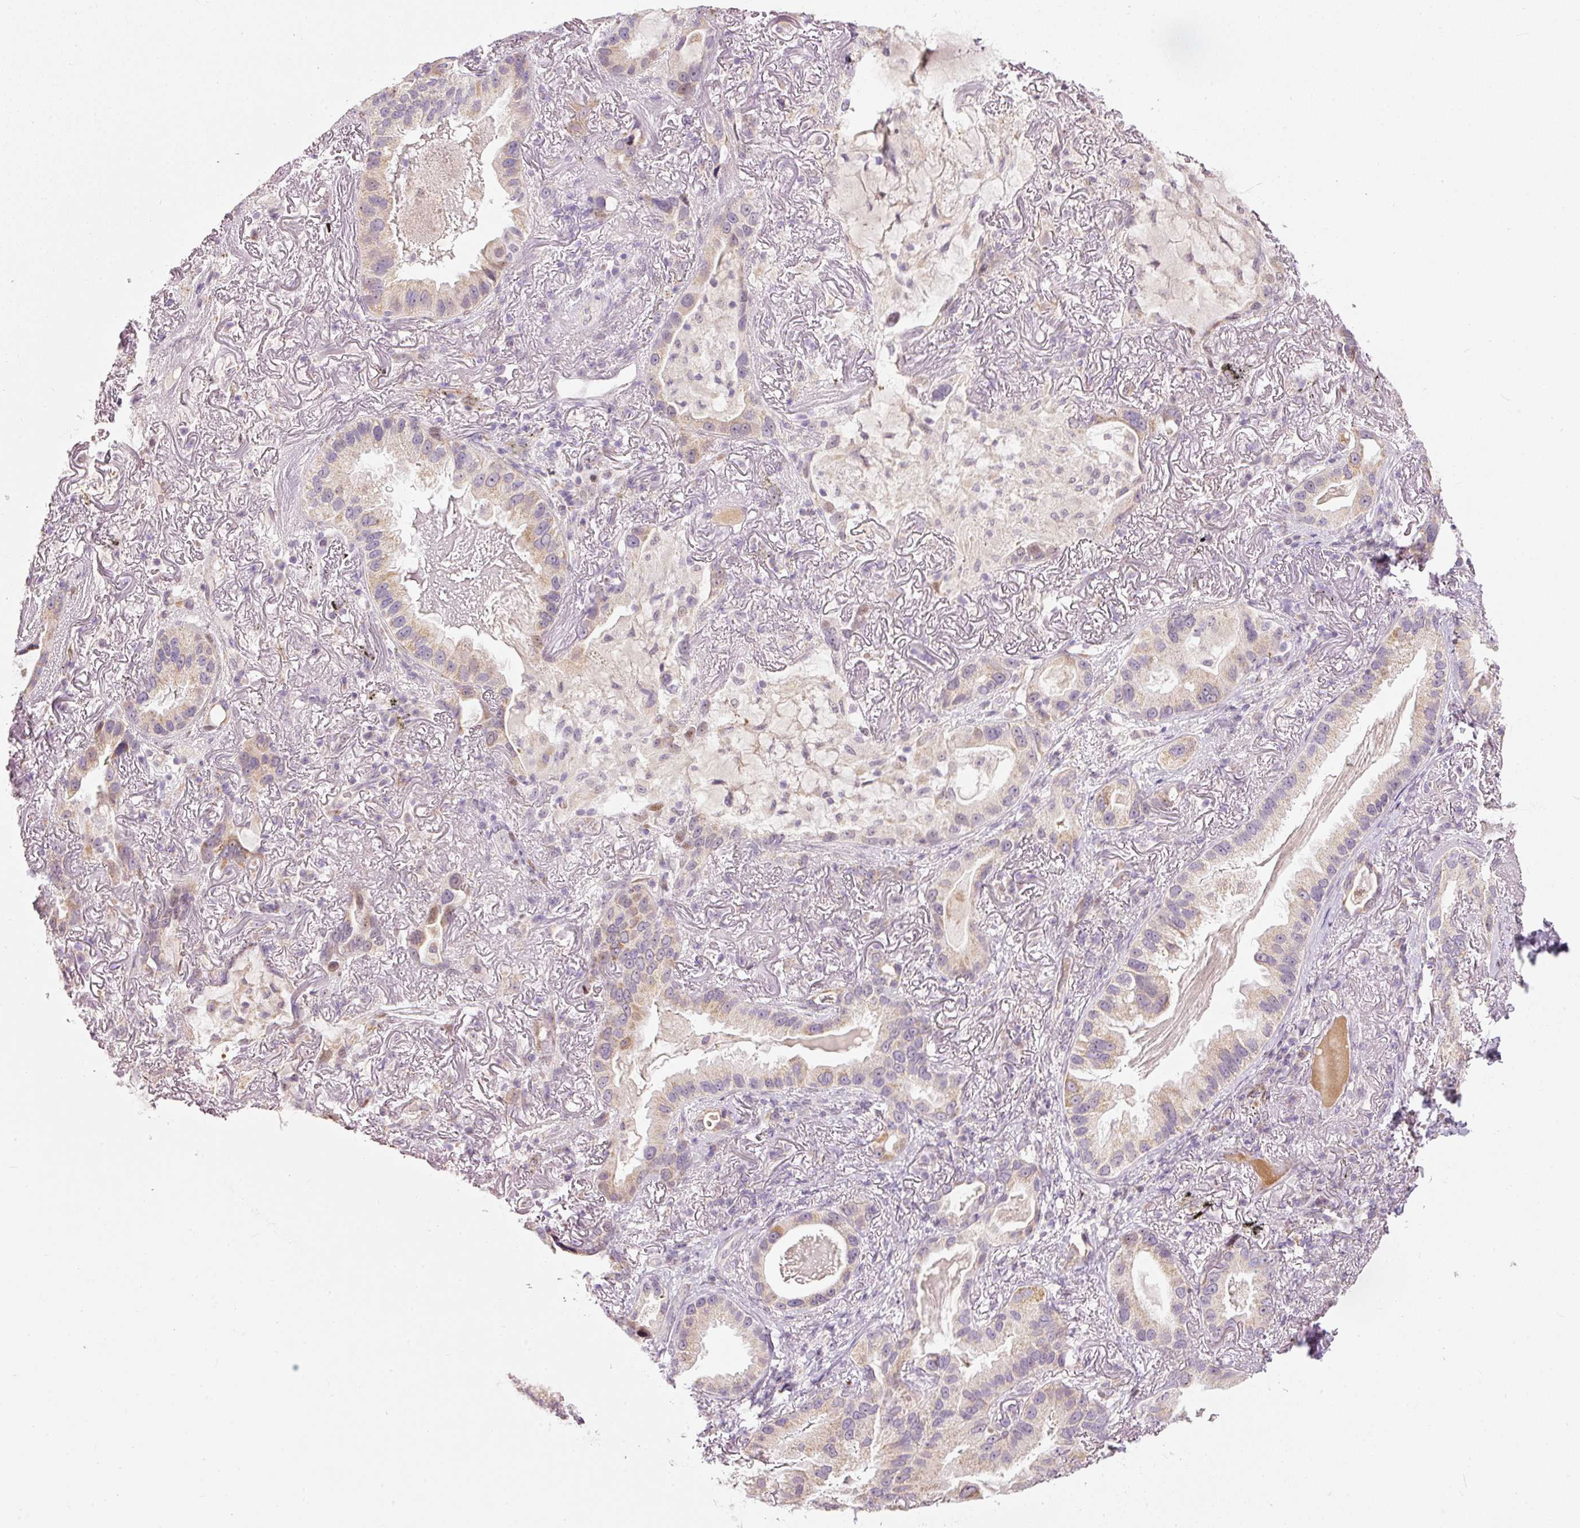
{"staining": {"intensity": "weak", "quantity": "25%-75%", "location": "cytoplasmic/membranous"}, "tissue": "lung cancer", "cell_type": "Tumor cells", "image_type": "cancer", "snomed": [{"axis": "morphology", "description": "Adenocarcinoma, NOS"}, {"axis": "topography", "description": "Lung"}], "caption": "DAB immunohistochemical staining of lung adenocarcinoma exhibits weak cytoplasmic/membranous protein staining in about 25%-75% of tumor cells.", "gene": "RNF39", "patient": {"sex": "female", "age": 69}}